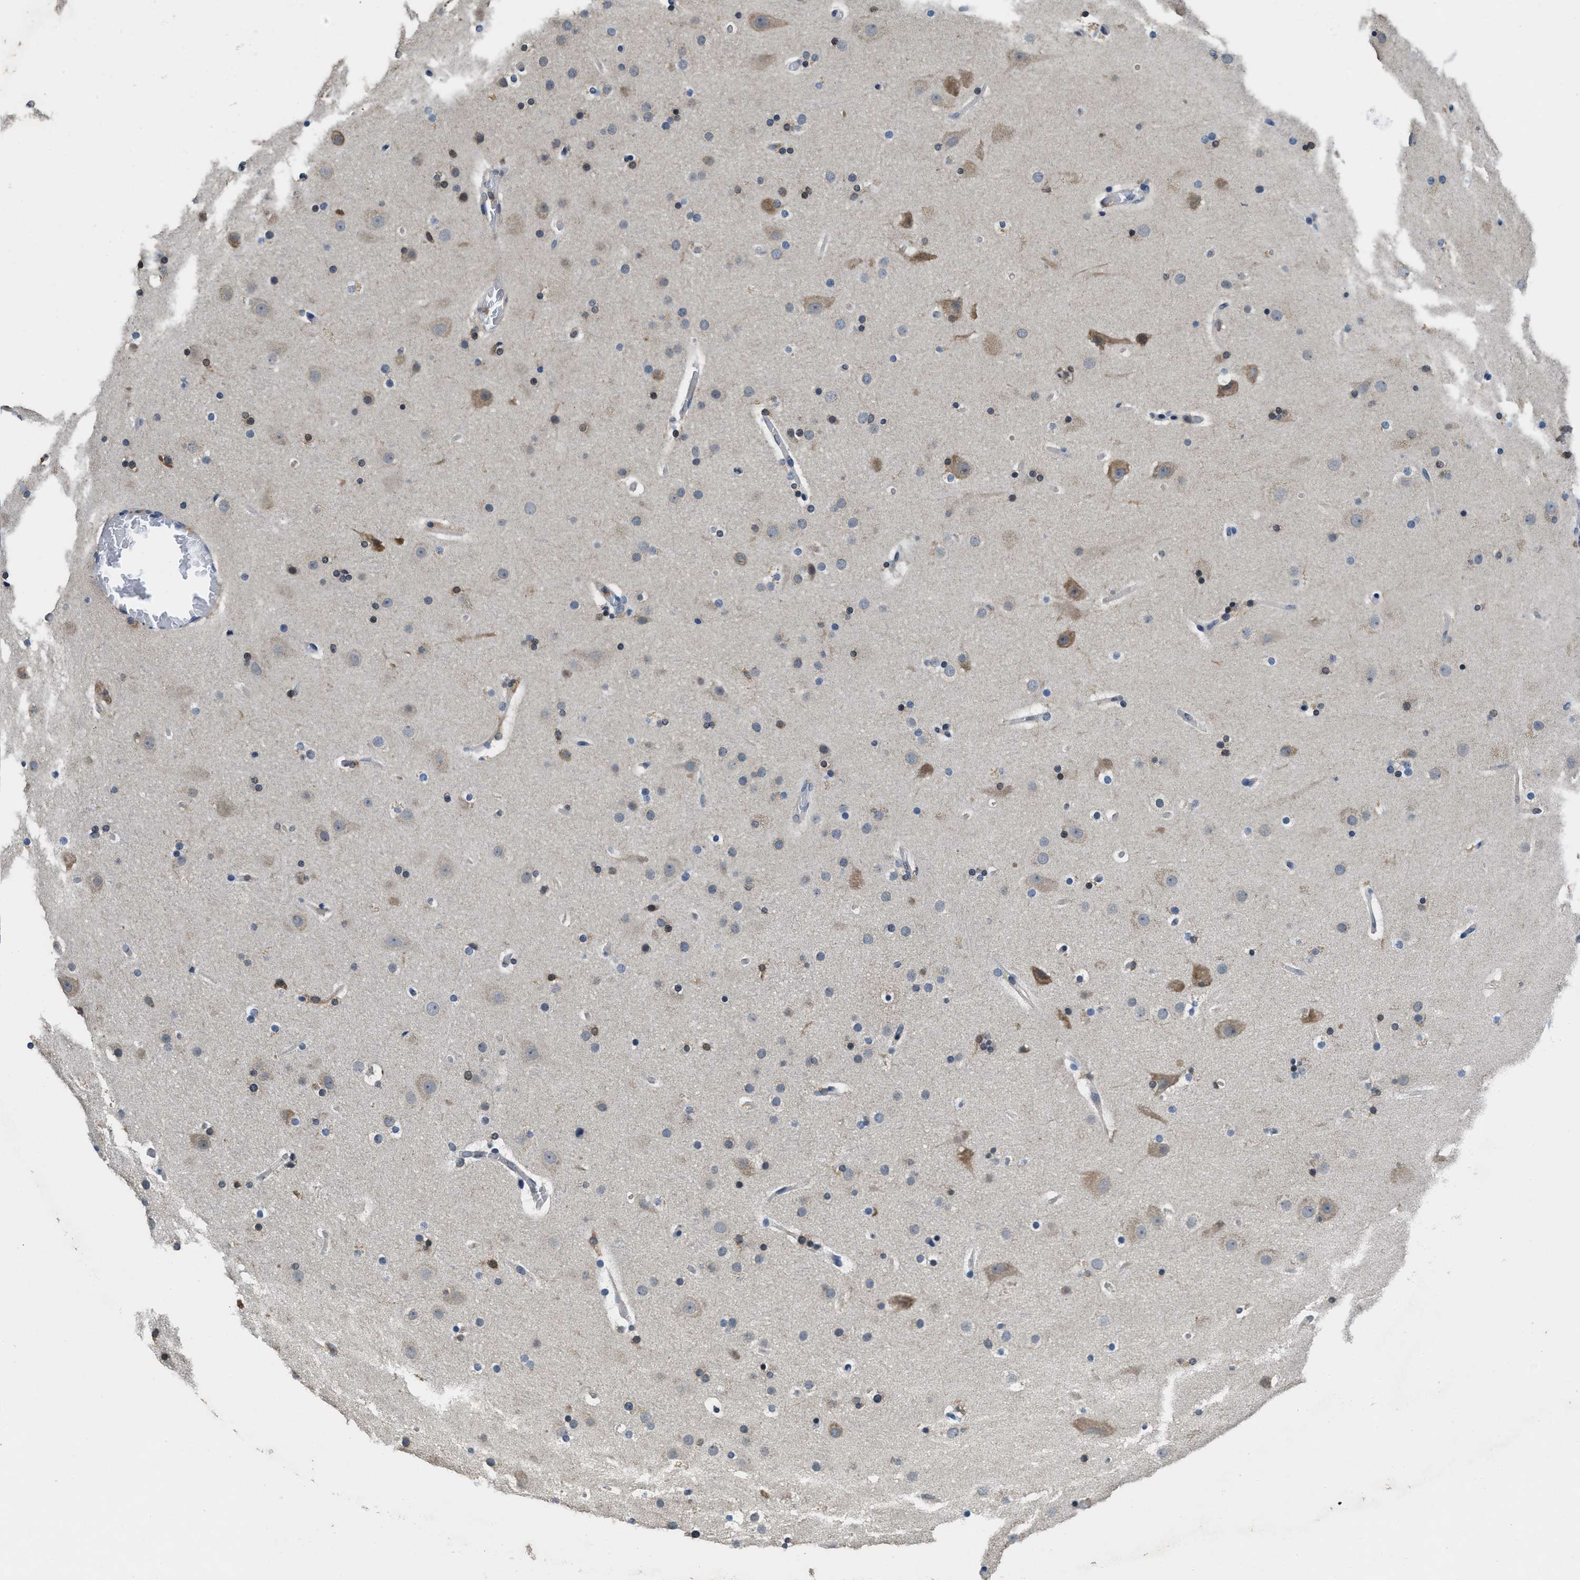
{"staining": {"intensity": "negative", "quantity": "none", "location": "none"}, "tissue": "cerebral cortex", "cell_type": "Endothelial cells", "image_type": "normal", "snomed": [{"axis": "morphology", "description": "Normal tissue, NOS"}, {"axis": "topography", "description": "Cerebral cortex"}], "caption": "DAB immunohistochemical staining of benign cerebral cortex reveals no significant expression in endothelial cells. (DAB IHC with hematoxylin counter stain).", "gene": "DGKE", "patient": {"sex": "male", "age": 57}}